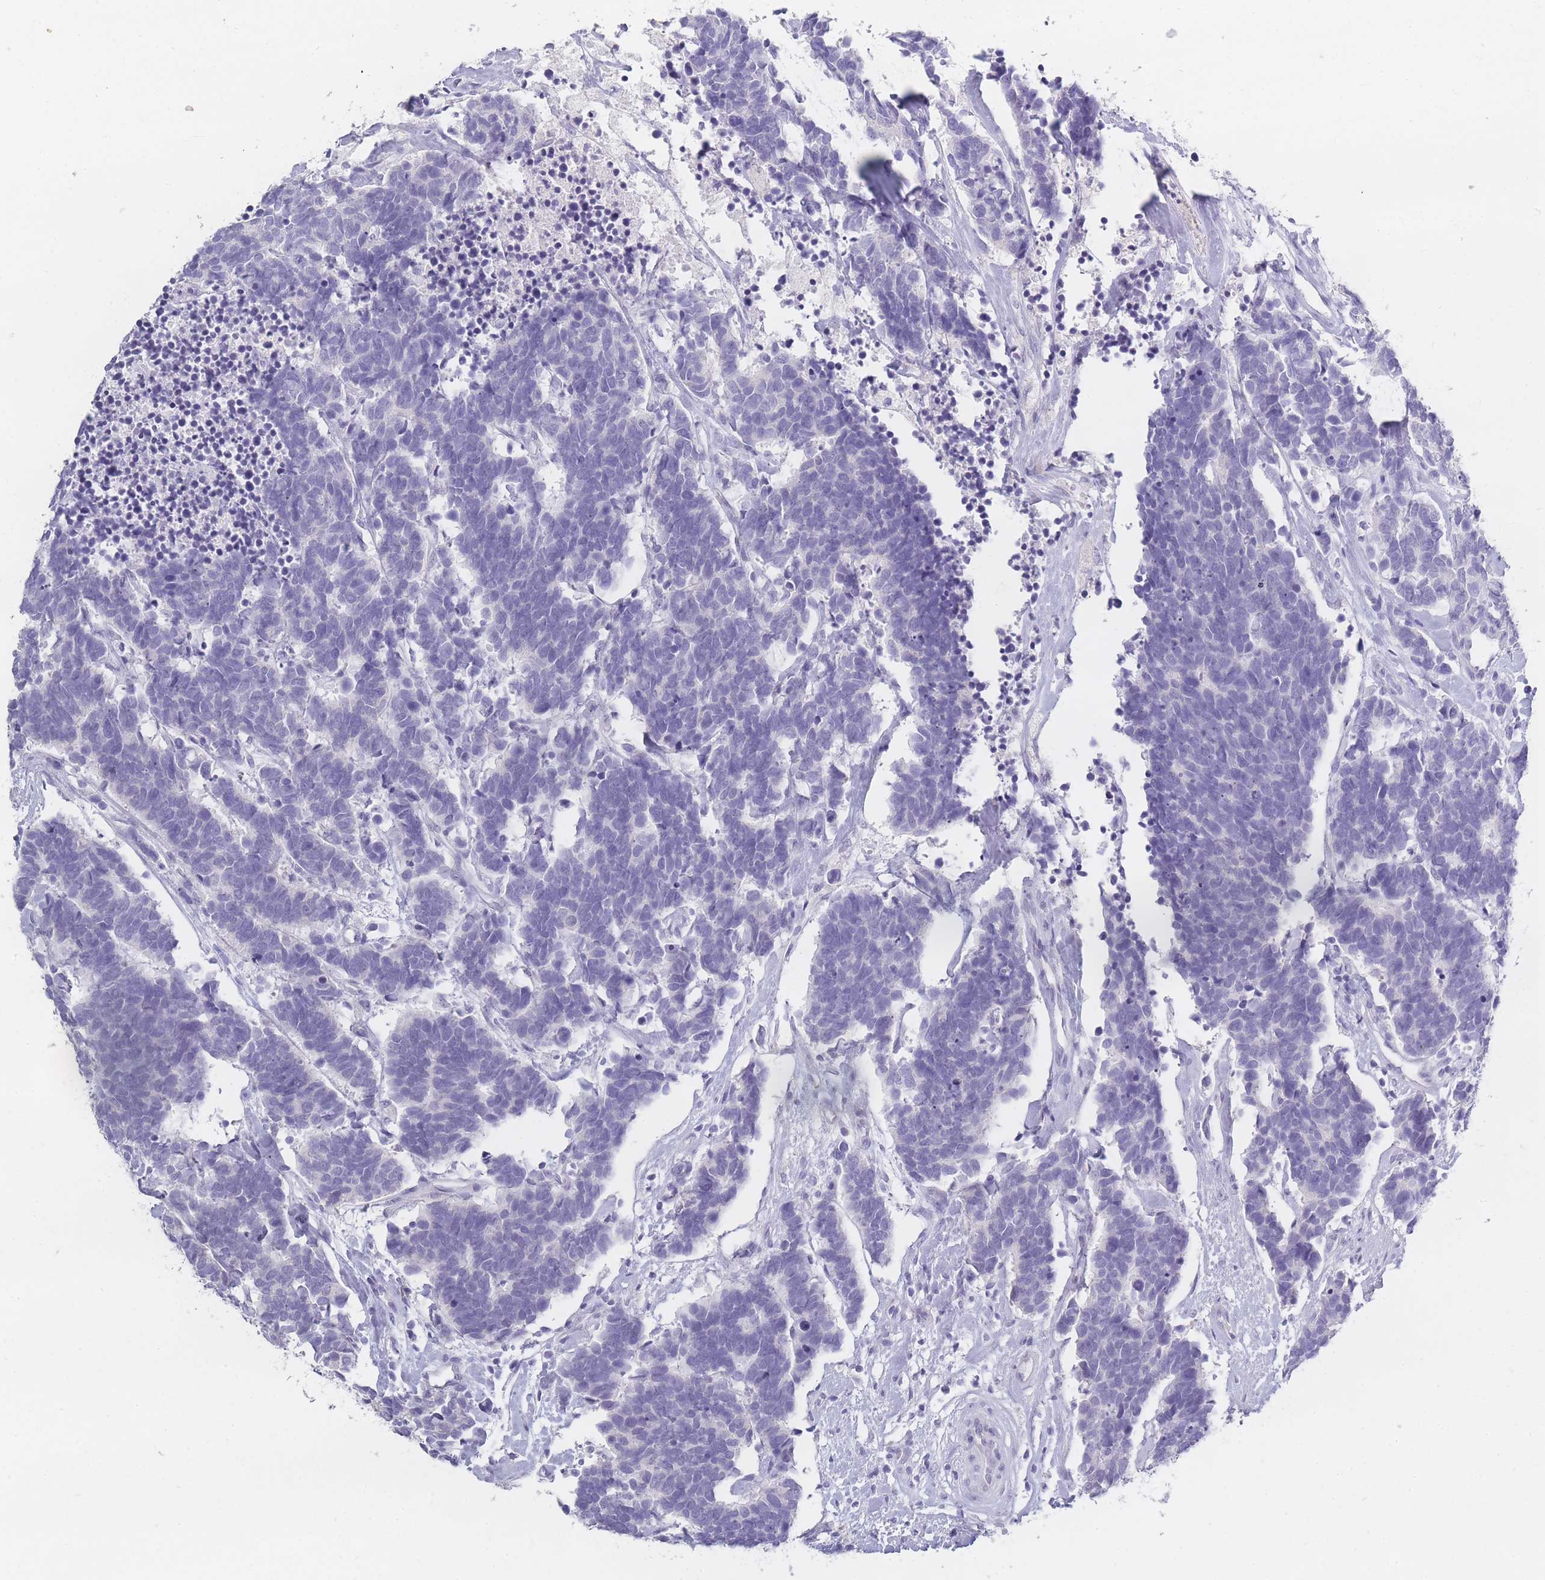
{"staining": {"intensity": "negative", "quantity": "none", "location": "none"}, "tissue": "carcinoid", "cell_type": "Tumor cells", "image_type": "cancer", "snomed": [{"axis": "morphology", "description": "Carcinoma, NOS"}, {"axis": "morphology", "description": "Carcinoid, malignant, NOS"}, {"axis": "topography", "description": "Urinary bladder"}], "caption": "This histopathology image is of carcinoid stained with immunohistochemistry to label a protein in brown with the nuclei are counter-stained blue. There is no staining in tumor cells.", "gene": "INS", "patient": {"sex": "male", "age": 57}}